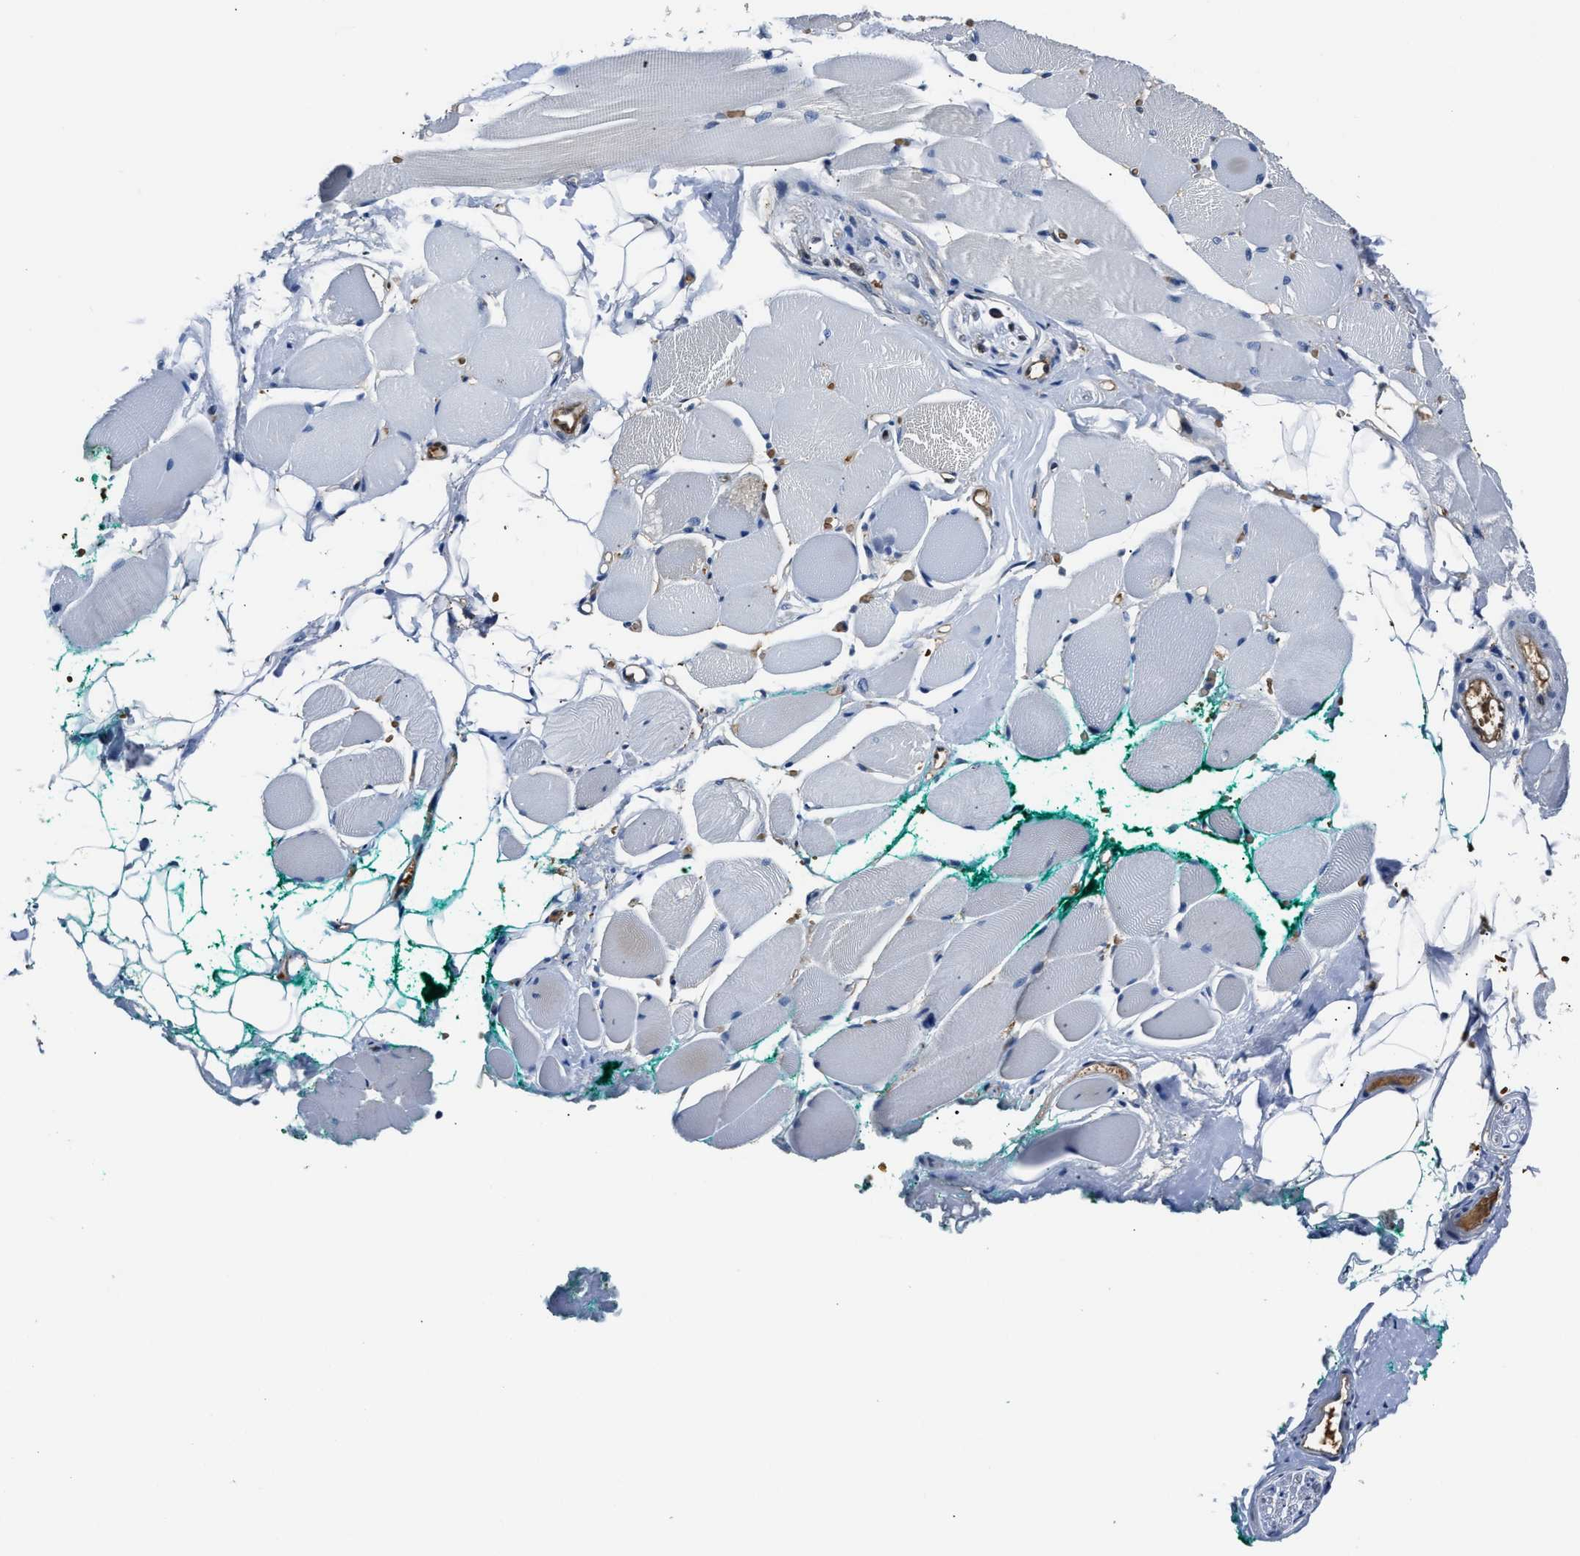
{"staining": {"intensity": "negative", "quantity": "none", "location": "none"}, "tissue": "skeletal muscle", "cell_type": "Myocytes", "image_type": "normal", "snomed": [{"axis": "morphology", "description": "Normal tissue, NOS"}, {"axis": "topography", "description": "Skeletal muscle"}, {"axis": "topography", "description": "Peripheral nerve tissue"}], "caption": "This is an immunohistochemistry (IHC) micrograph of unremarkable skeletal muscle. There is no expression in myocytes.", "gene": "PPA1", "patient": {"sex": "female", "age": 84}}